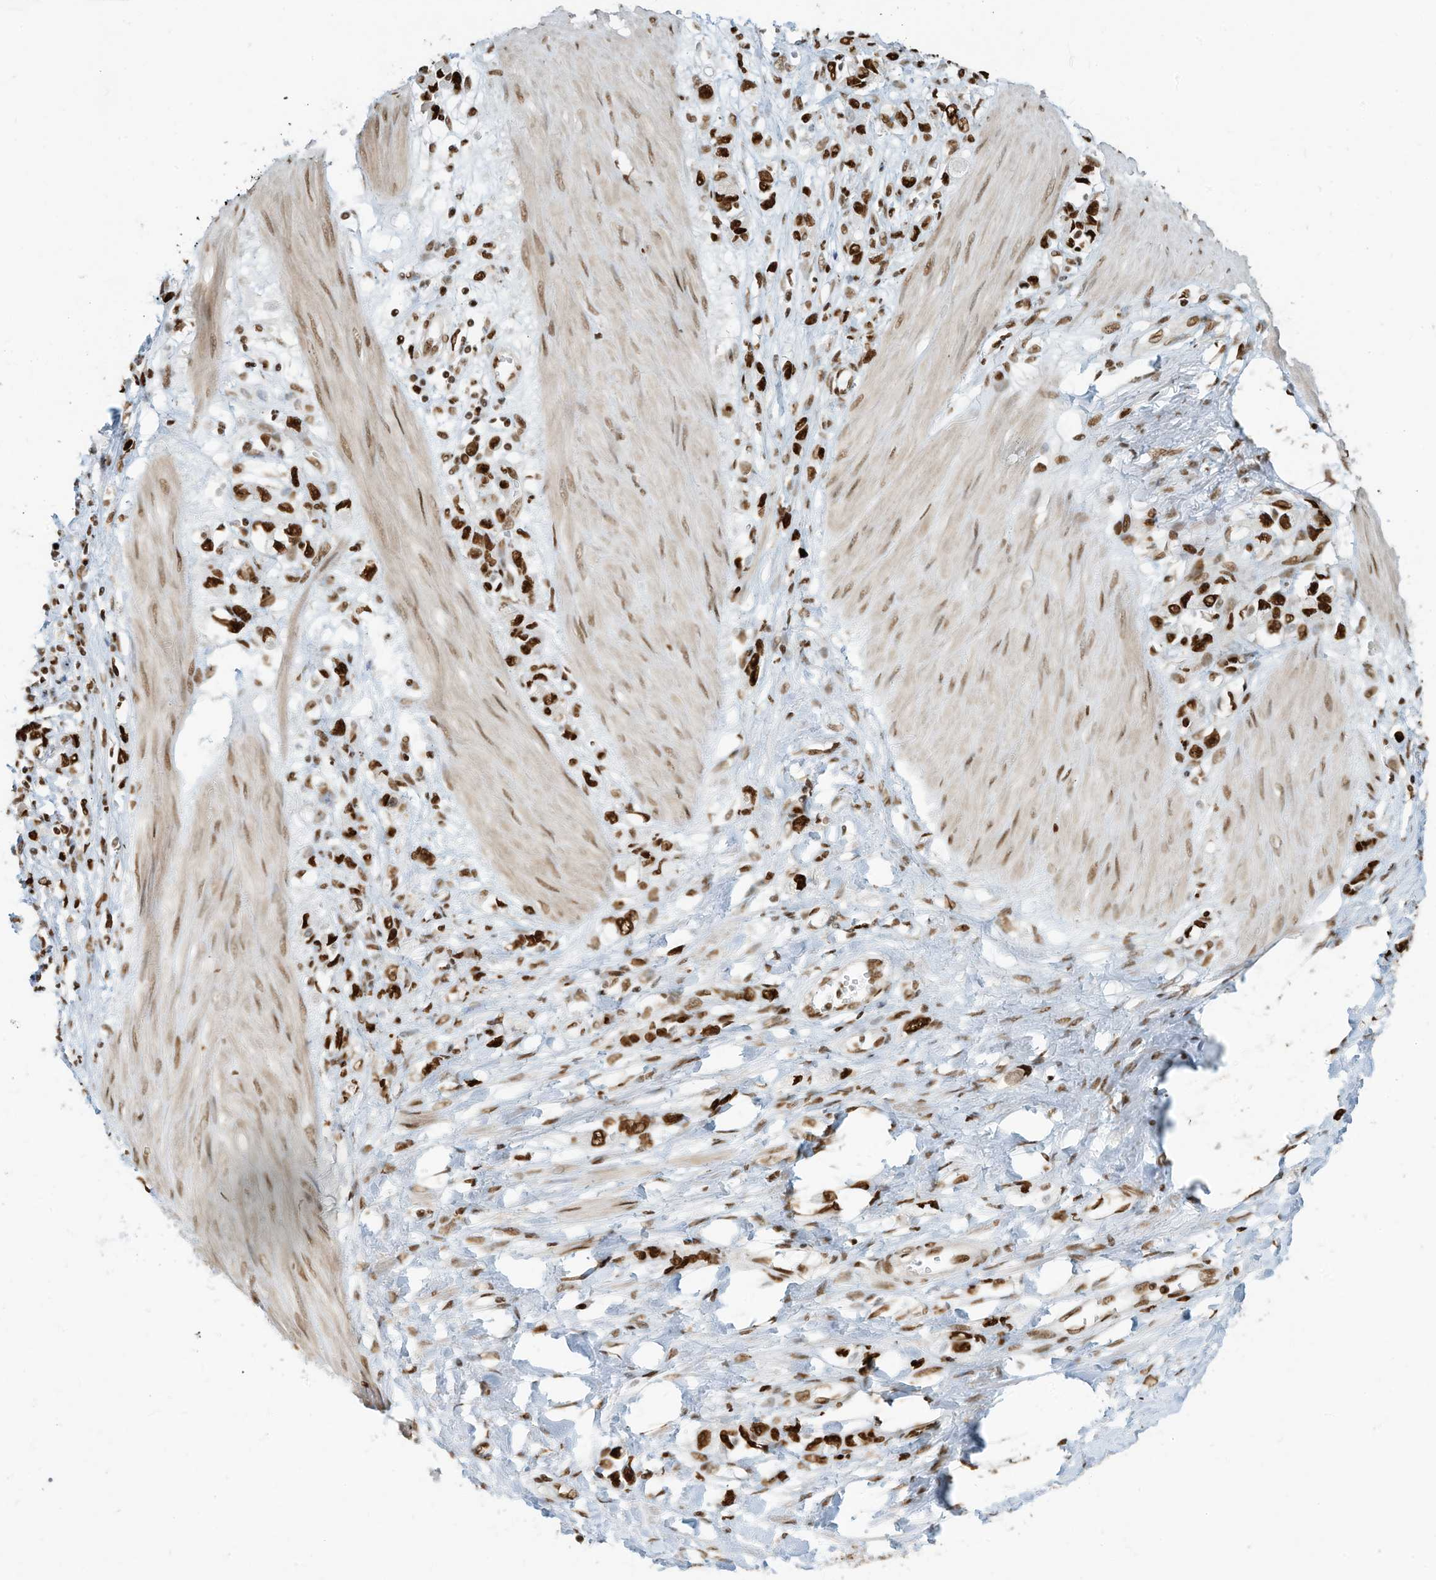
{"staining": {"intensity": "strong", "quantity": ">75%", "location": "nuclear"}, "tissue": "stomach cancer", "cell_type": "Tumor cells", "image_type": "cancer", "snomed": [{"axis": "morphology", "description": "Adenocarcinoma, NOS"}, {"axis": "topography", "description": "Stomach"}], "caption": "Brown immunohistochemical staining in human stomach cancer reveals strong nuclear expression in approximately >75% of tumor cells. Nuclei are stained in blue.", "gene": "SAMD15", "patient": {"sex": "female", "age": 76}}